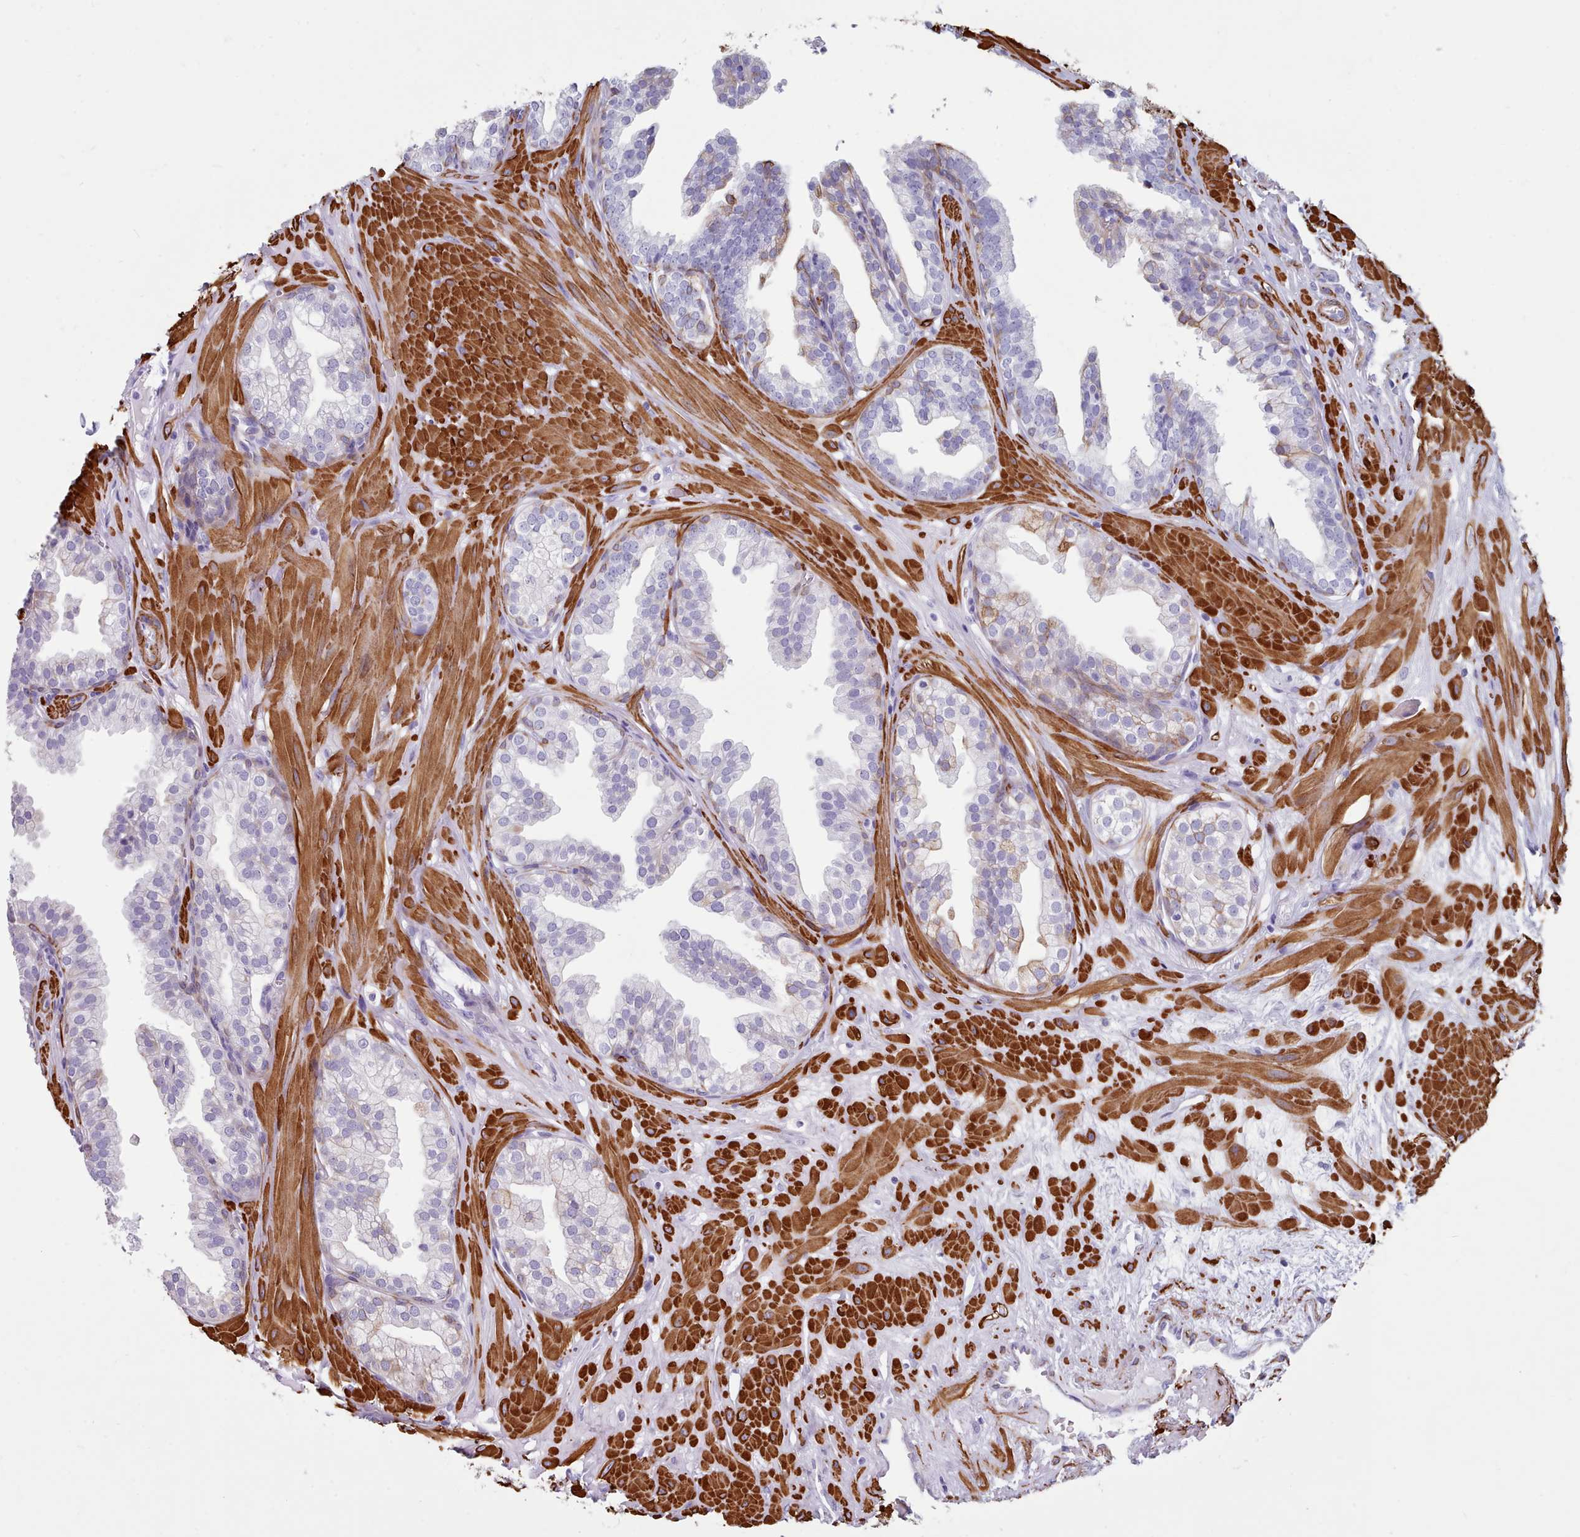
{"staining": {"intensity": "moderate", "quantity": "25%-75%", "location": "cytoplasmic/membranous"}, "tissue": "prostate", "cell_type": "Glandular cells", "image_type": "normal", "snomed": [{"axis": "morphology", "description": "Normal tissue, NOS"}, {"axis": "topography", "description": "Prostate"}, {"axis": "topography", "description": "Peripheral nerve tissue"}], "caption": "Immunohistochemistry (IHC) staining of normal prostate, which displays medium levels of moderate cytoplasmic/membranous expression in about 25%-75% of glandular cells indicating moderate cytoplasmic/membranous protein positivity. The staining was performed using DAB (3,3'-diaminobenzidine) (brown) for protein detection and nuclei were counterstained in hematoxylin (blue).", "gene": "FPGS", "patient": {"sex": "male", "age": 55}}